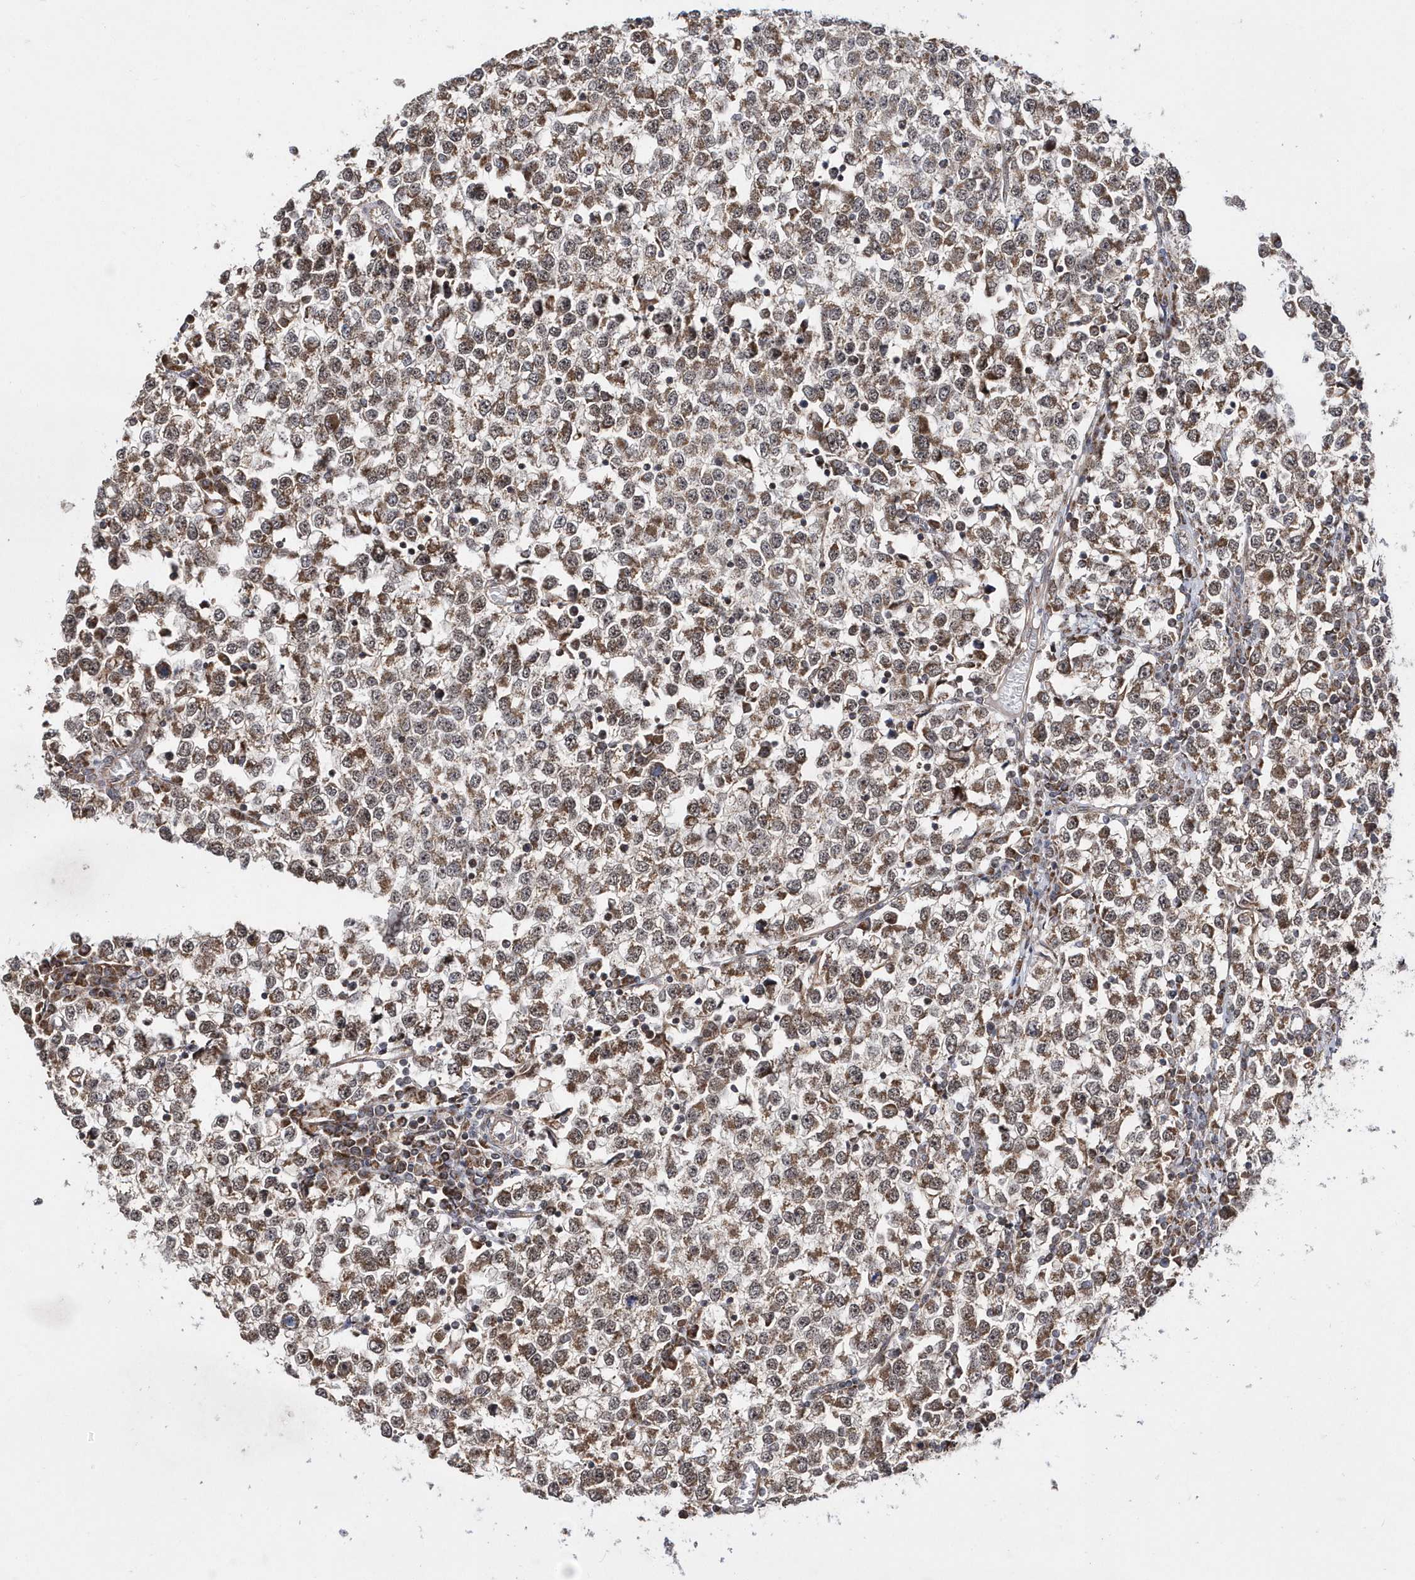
{"staining": {"intensity": "moderate", "quantity": "25%-75%", "location": "cytoplasmic/membranous"}, "tissue": "testis cancer", "cell_type": "Tumor cells", "image_type": "cancer", "snomed": [{"axis": "morphology", "description": "Seminoma, NOS"}, {"axis": "topography", "description": "Testis"}], "caption": "There is medium levels of moderate cytoplasmic/membranous expression in tumor cells of seminoma (testis), as demonstrated by immunohistochemical staining (brown color).", "gene": "DALRD3", "patient": {"sex": "male", "age": 65}}